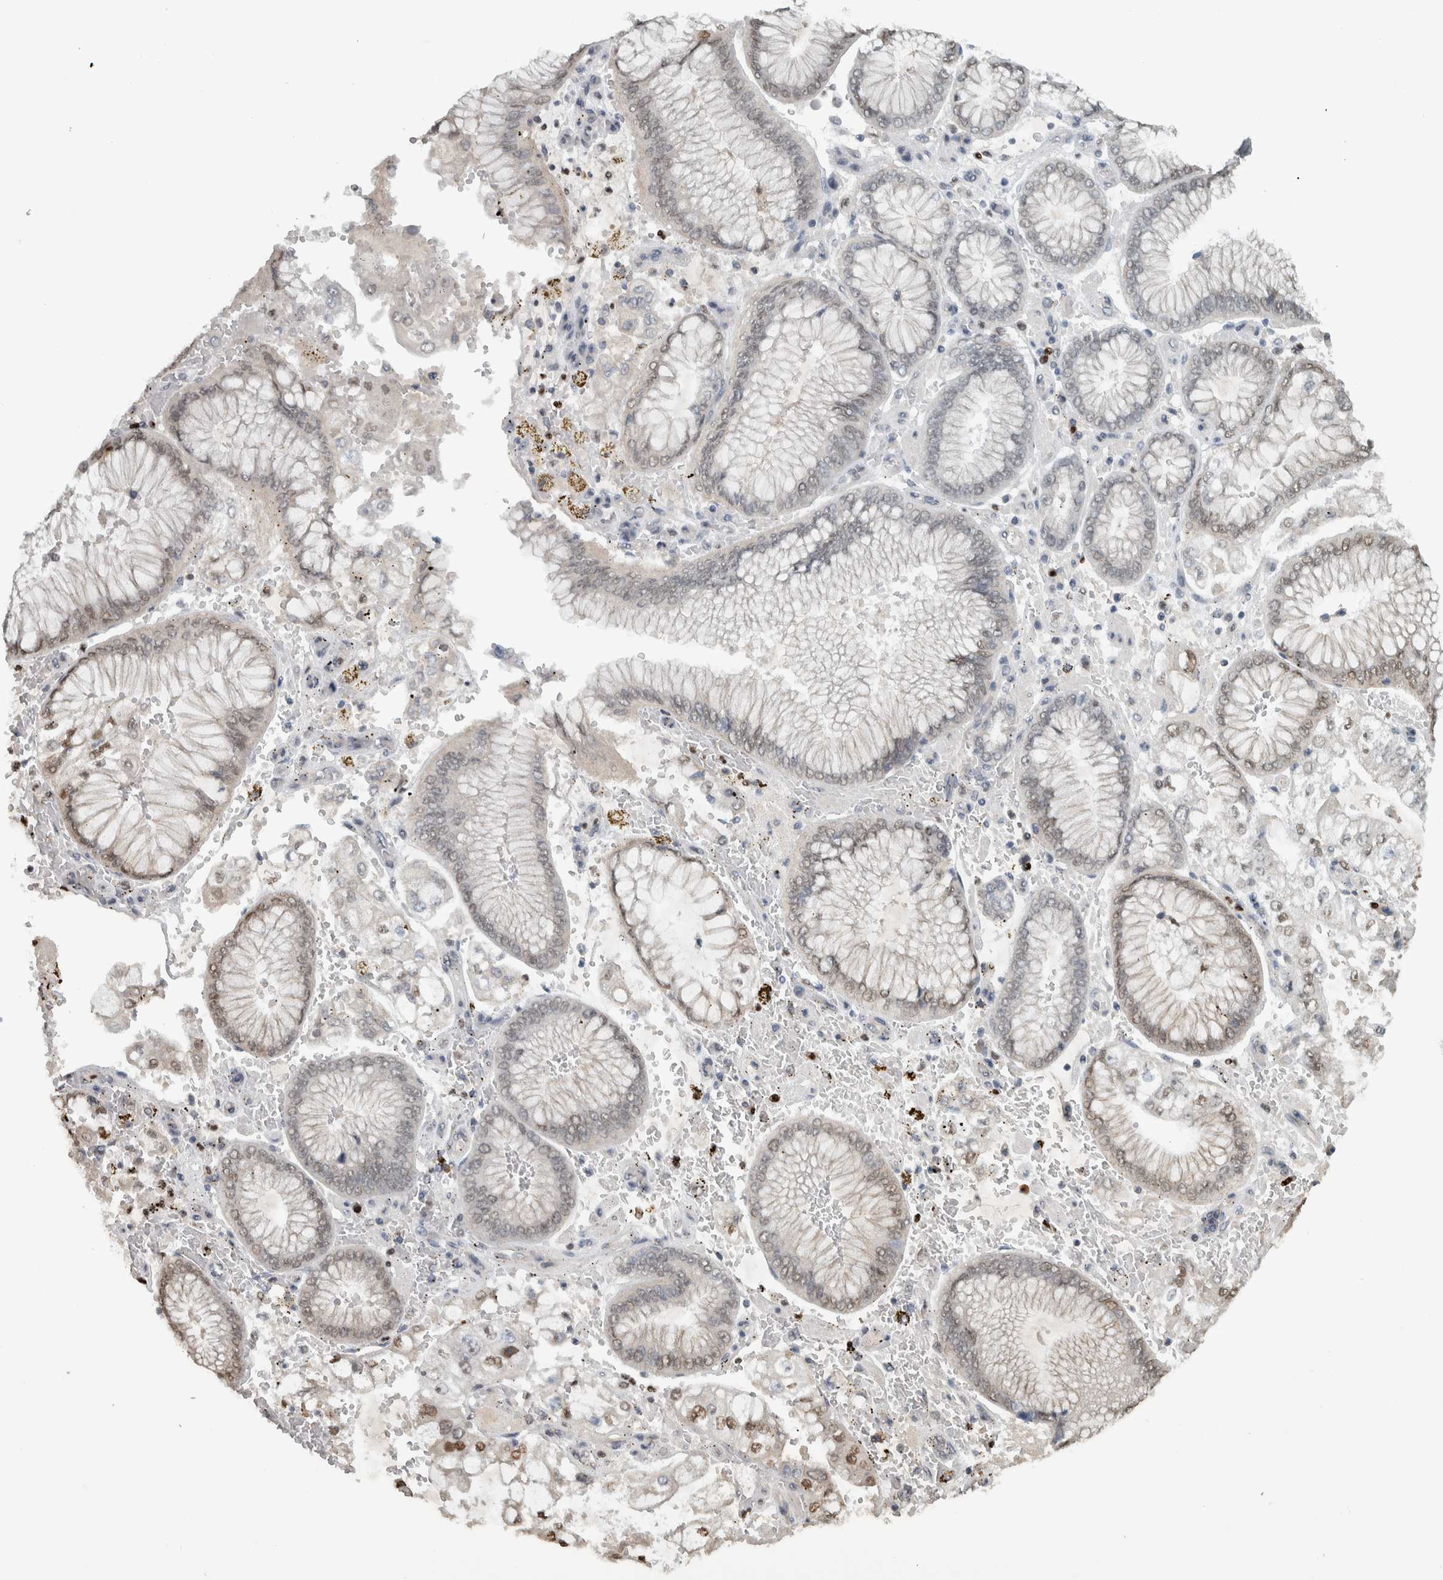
{"staining": {"intensity": "weak", "quantity": "<25%", "location": "nuclear"}, "tissue": "stomach cancer", "cell_type": "Tumor cells", "image_type": "cancer", "snomed": [{"axis": "morphology", "description": "Adenocarcinoma, NOS"}, {"axis": "topography", "description": "Stomach"}], "caption": "The image shows no staining of tumor cells in stomach cancer.", "gene": "ADPRM", "patient": {"sex": "male", "age": 76}}